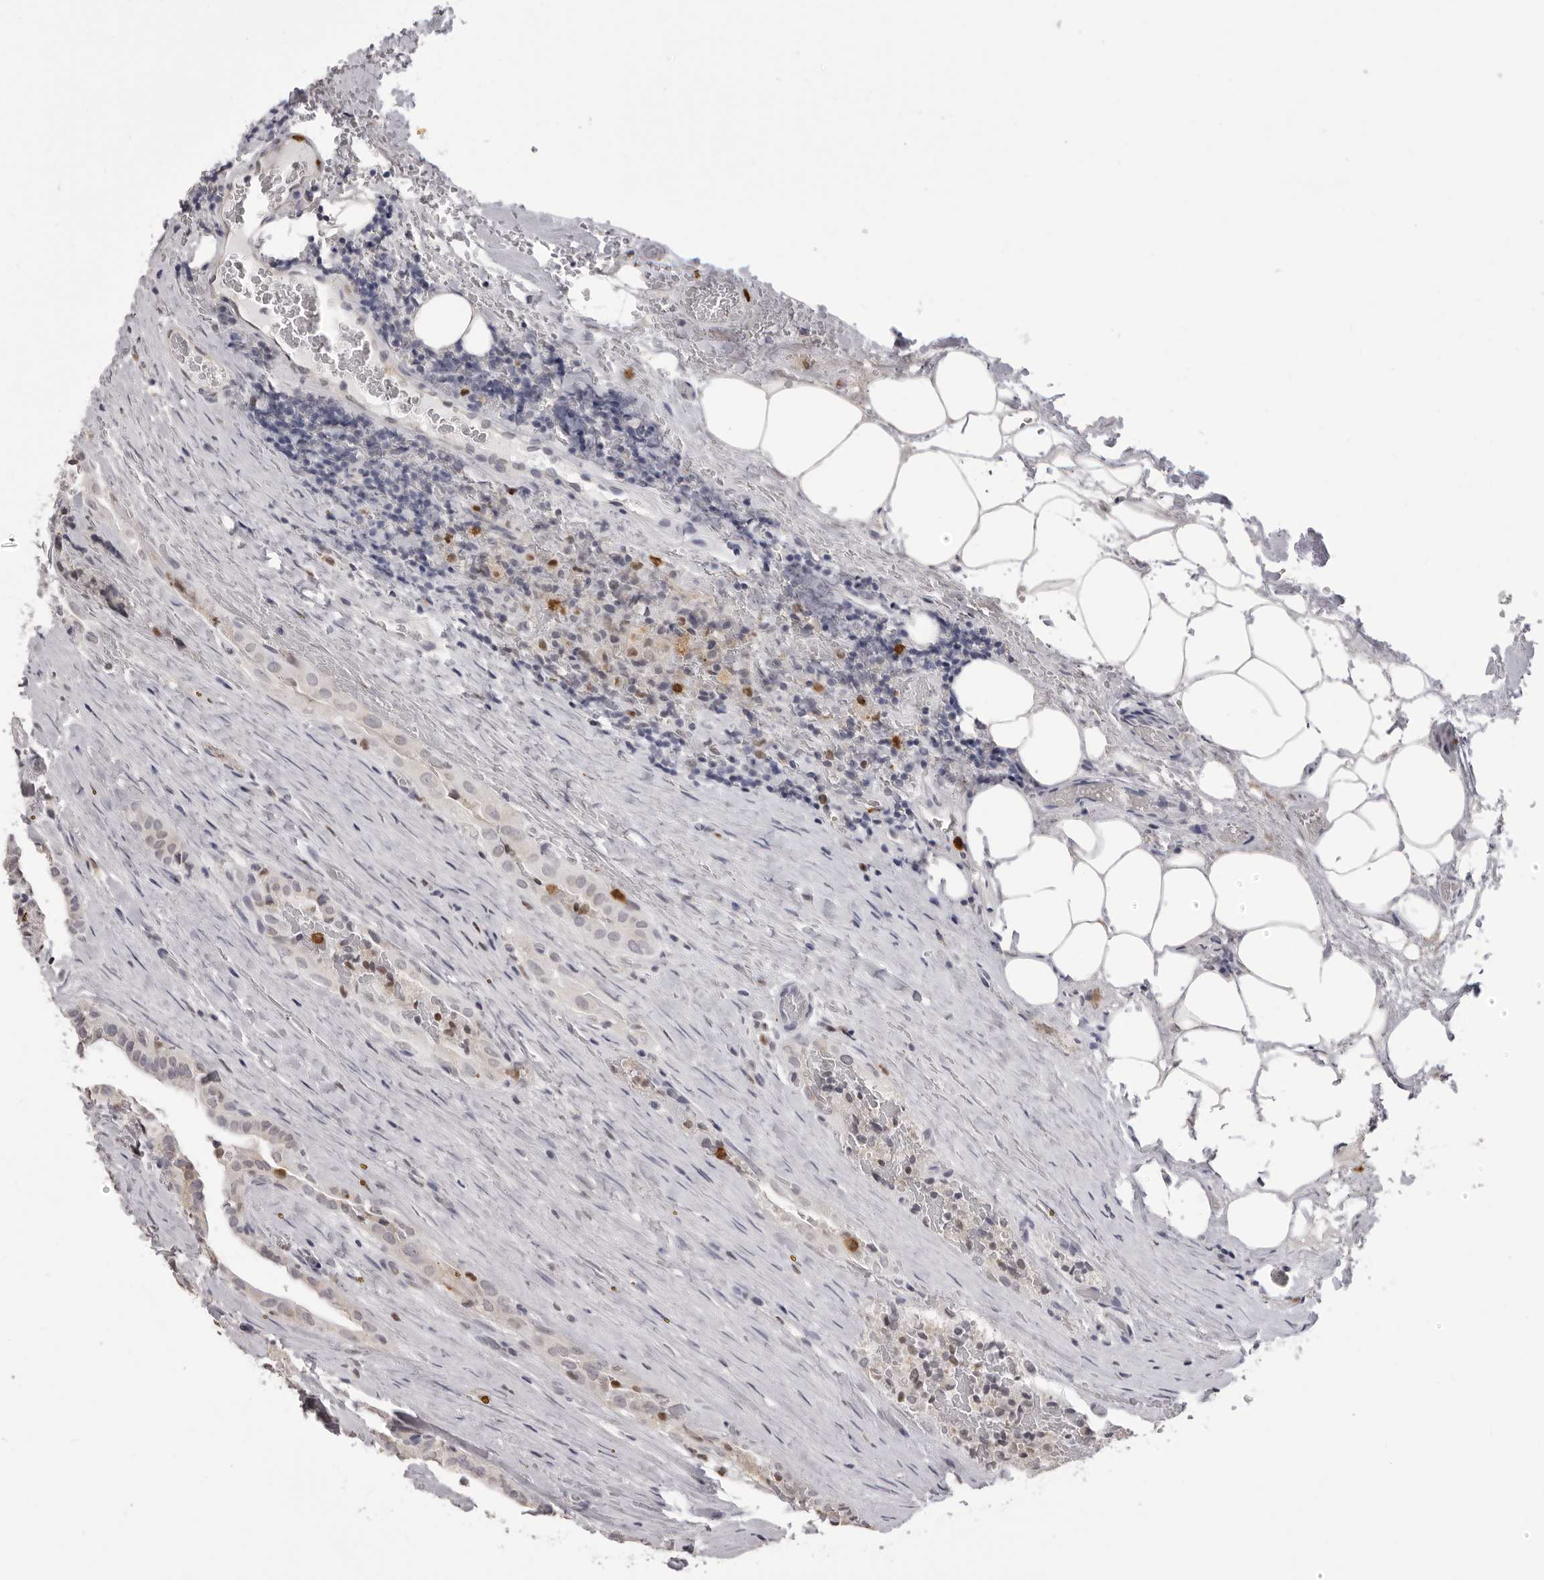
{"staining": {"intensity": "negative", "quantity": "none", "location": "none"}, "tissue": "thyroid cancer", "cell_type": "Tumor cells", "image_type": "cancer", "snomed": [{"axis": "morphology", "description": "Papillary adenocarcinoma, NOS"}, {"axis": "topography", "description": "Thyroid gland"}], "caption": "High magnification brightfield microscopy of thyroid cancer (papillary adenocarcinoma) stained with DAB (3,3'-diaminobenzidine) (brown) and counterstained with hematoxylin (blue): tumor cells show no significant staining. The staining is performed using DAB (3,3'-diaminobenzidine) brown chromogen with nuclei counter-stained in using hematoxylin.", "gene": "IL31", "patient": {"sex": "male", "age": 77}}